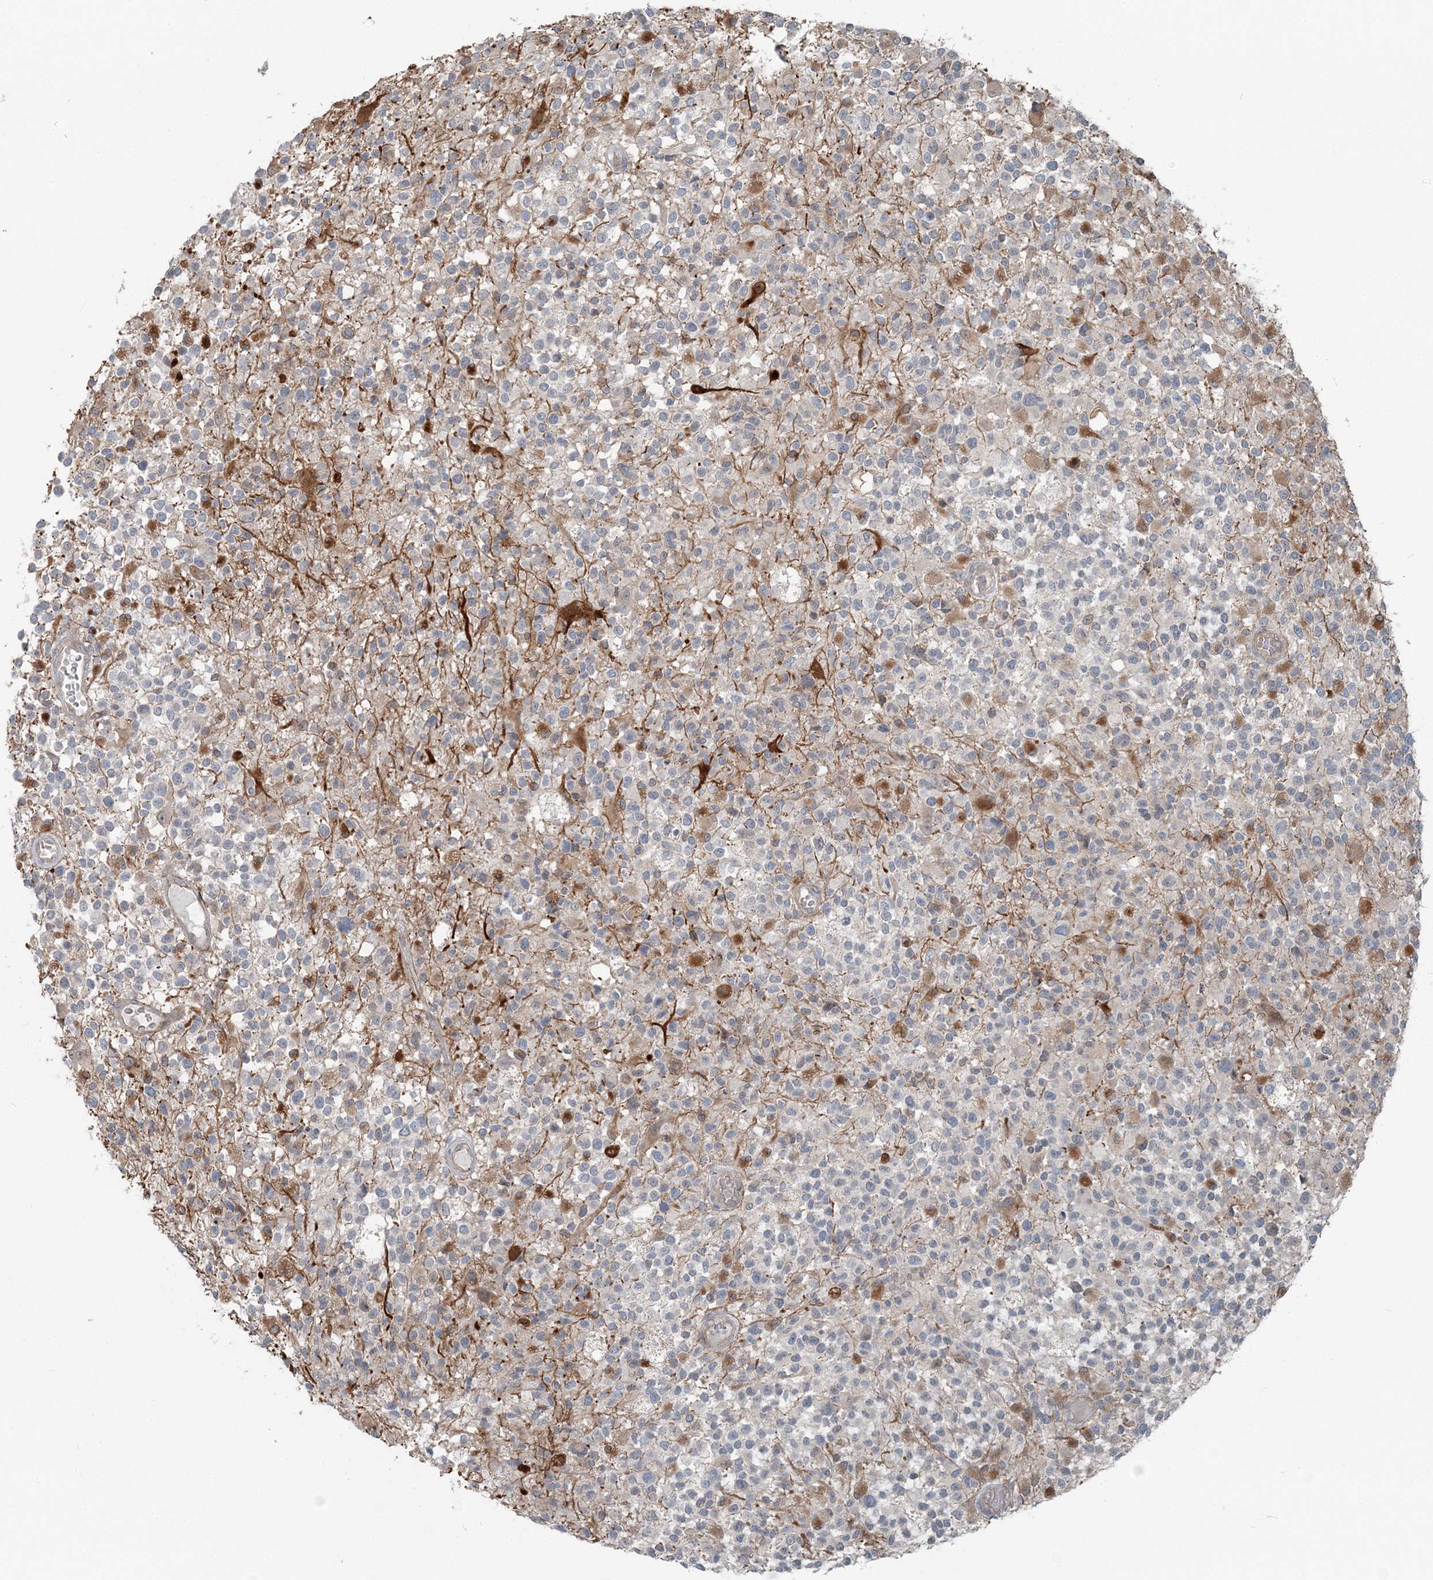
{"staining": {"intensity": "negative", "quantity": "none", "location": "none"}, "tissue": "glioma", "cell_type": "Tumor cells", "image_type": "cancer", "snomed": [{"axis": "morphology", "description": "Glioma, malignant, High grade"}, {"axis": "morphology", "description": "Glioblastoma, NOS"}, {"axis": "topography", "description": "Brain"}], "caption": "DAB (3,3'-diaminobenzidine) immunohistochemical staining of glioma displays no significant expression in tumor cells.", "gene": "FBXL17", "patient": {"sex": "male", "age": 60}}